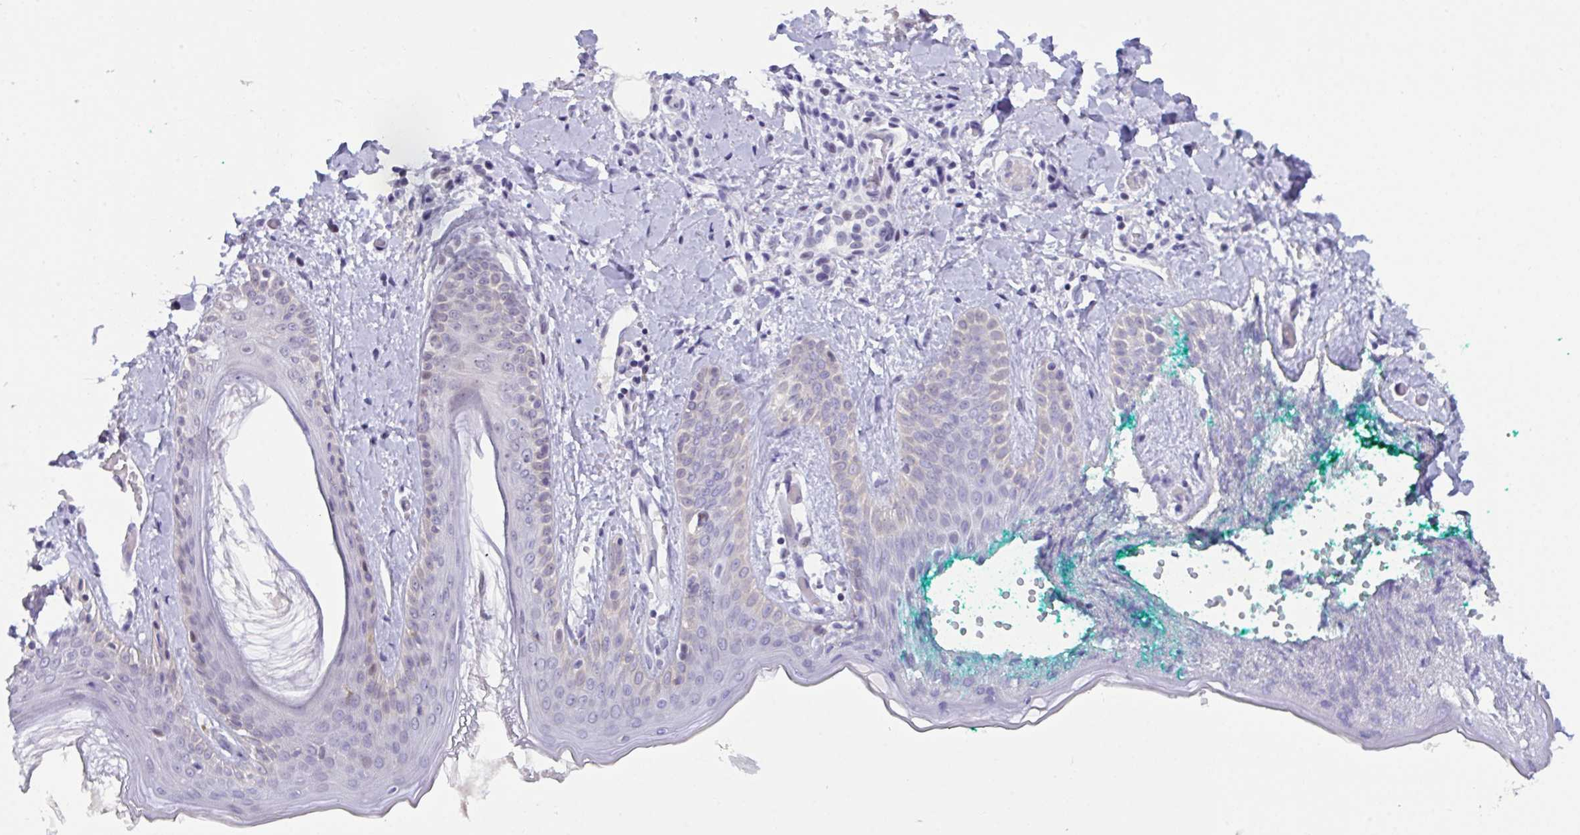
{"staining": {"intensity": "weak", "quantity": "<25%", "location": "nuclear"}, "tissue": "skin", "cell_type": "Fibroblasts", "image_type": "normal", "snomed": [{"axis": "morphology", "description": "Normal tissue, NOS"}, {"axis": "topography", "description": "Skin"}], "caption": "Protein analysis of normal skin demonstrates no significant expression in fibroblasts. (Stains: DAB (3,3'-diaminobenzidine) IHC with hematoxylin counter stain, Microscopy: brightfield microscopy at high magnification).", "gene": "USP35", "patient": {"sex": "male", "age": 16}}